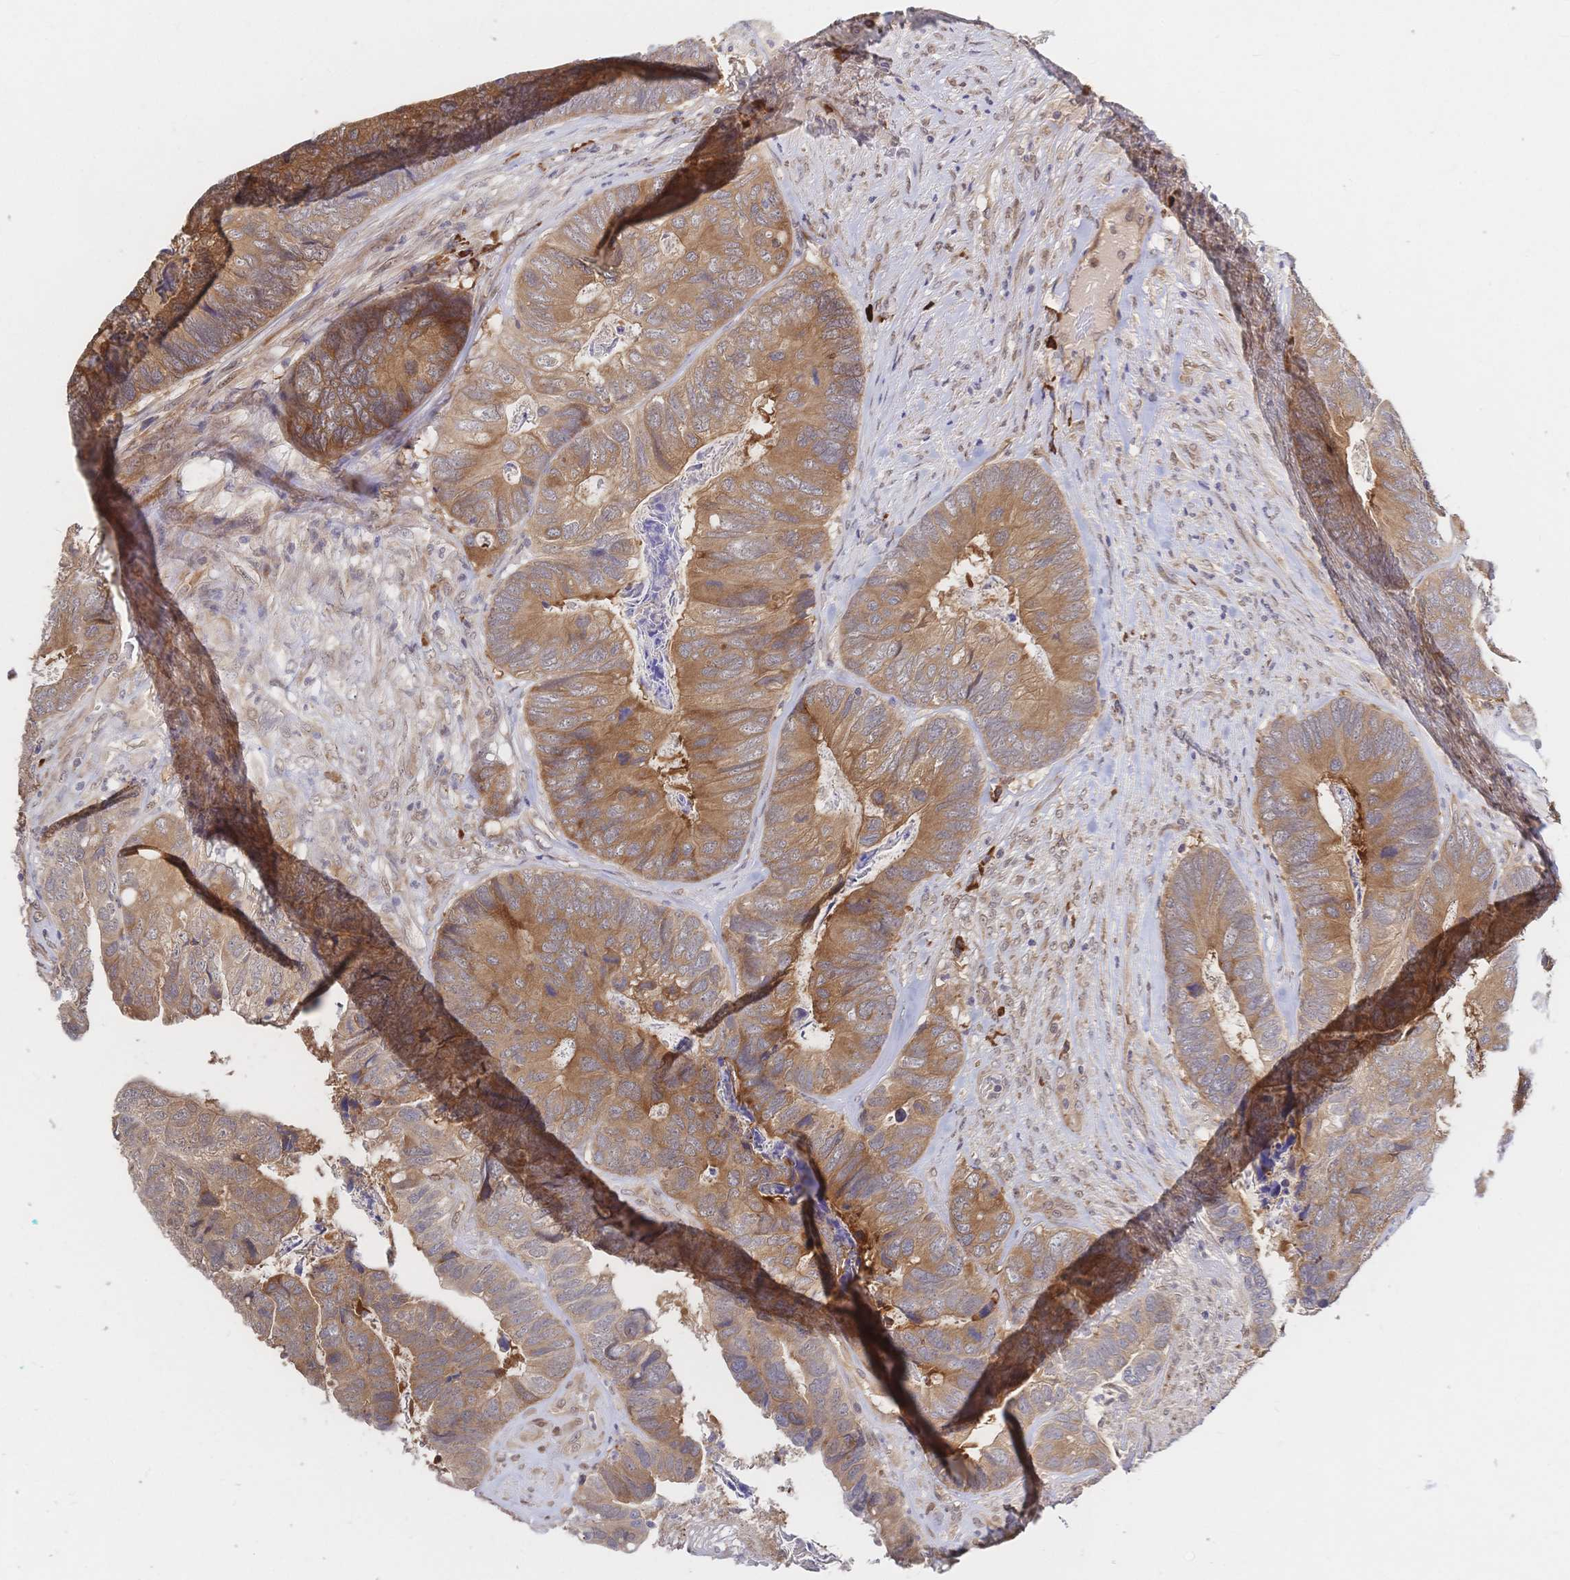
{"staining": {"intensity": "moderate", "quantity": ">75%", "location": "cytoplasmic/membranous"}, "tissue": "colorectal cancer", "cell_type": "Tumor cells", "image_type": "cancer", "snomed": [{"axis": "morphology", "description": "Adenocarcinoma, NOS"}, {"axis": "topography", "description": "Colon"}], "caption": "Immunohistochemical staining of human colorectal adenocarcinoma reveals moderate cytoplasmic/membranous protein staining in about >75% of tumor cells.", "gene": "LMO4", "patient": {"sex": "female", "age": 67}}